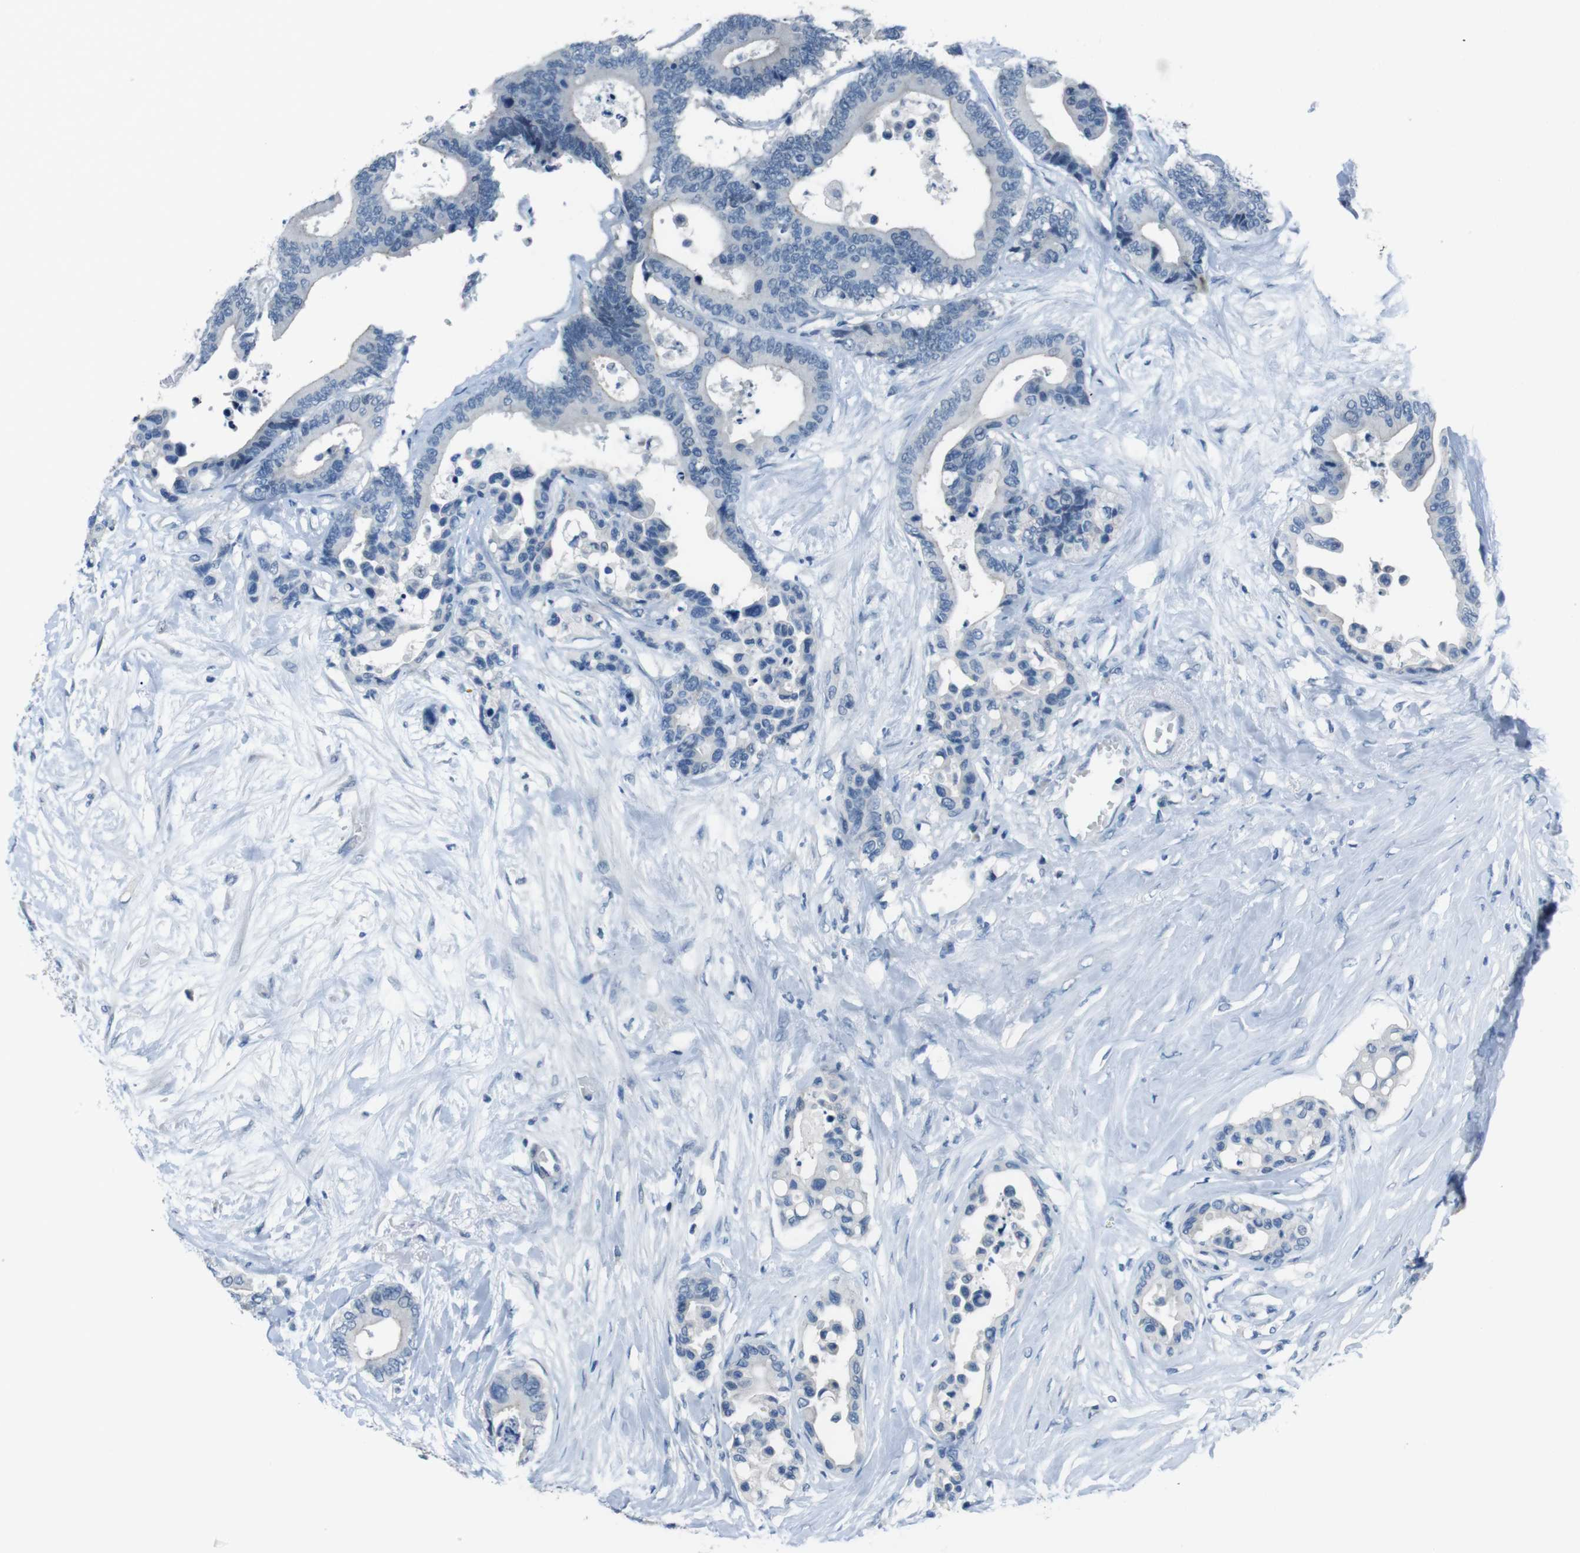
{"staining": {"intensity": "negative", "quantity": "none", "location": "none"}, "tissue": "colorectal cancer", "cell_type": "Tumor cells", "image_type": "cancer", "snomed": [{"axis": "morphology", "description": "Normal tissue, NOS"}, {"axis": "morphology", "description": "Adenocarcinoma, NOS"}, {"axis": "topography", "description": "Colon"}], "caption": "The immunohistochemistry (IHC) photomicrograph has no significant staining in tumor cells of colorectal cancer (adenocarcinoma) tissue.", "gene": "HRH2", "patient": {"sex": "male", "age": 82}}